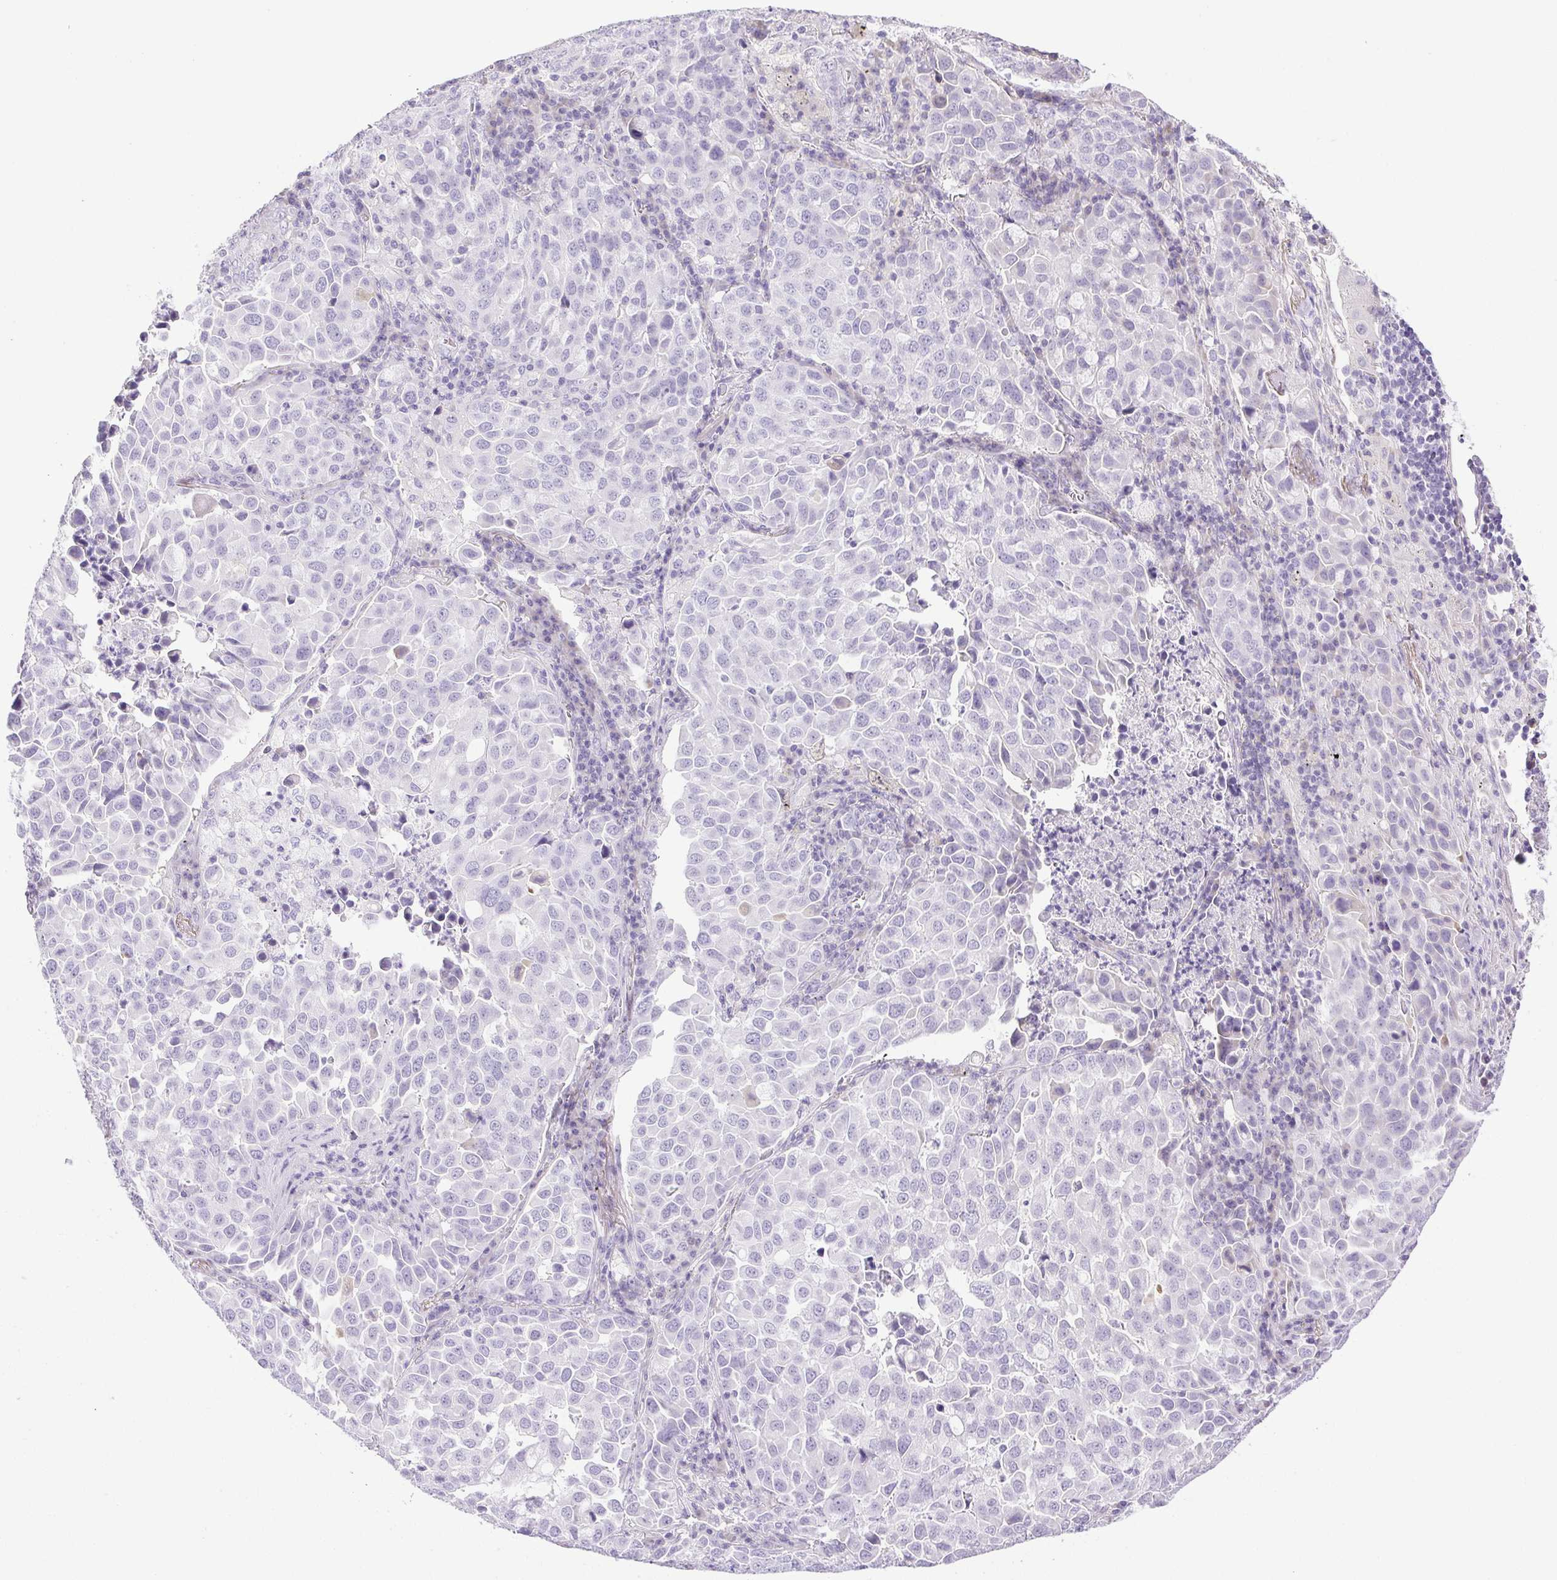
{"staining": {"intensity": "negative", "quantity": "none", "location": "none"}, "tissue": "lung cancer", "cell_type": "Tumor cells", "image_type": "cancer", "snomed": [{"axis": "morphology", "description": "Adenocarcinoma, NOS"}, {"axis": "morphology", "description": "Adenocarcinoma, metastatic, NOS"}, {"axis": "topography", "description": "Lymph node"}, {"axis": "topography", "description": "Lung"}], "caption": "A histopathology image of metastatic adenocarcinoma (lung) stained for a protein demonstrates no brown staining in tumor cells.", "gene": "PAPPA2", "patient": {"sex": "female", "age": 65}}